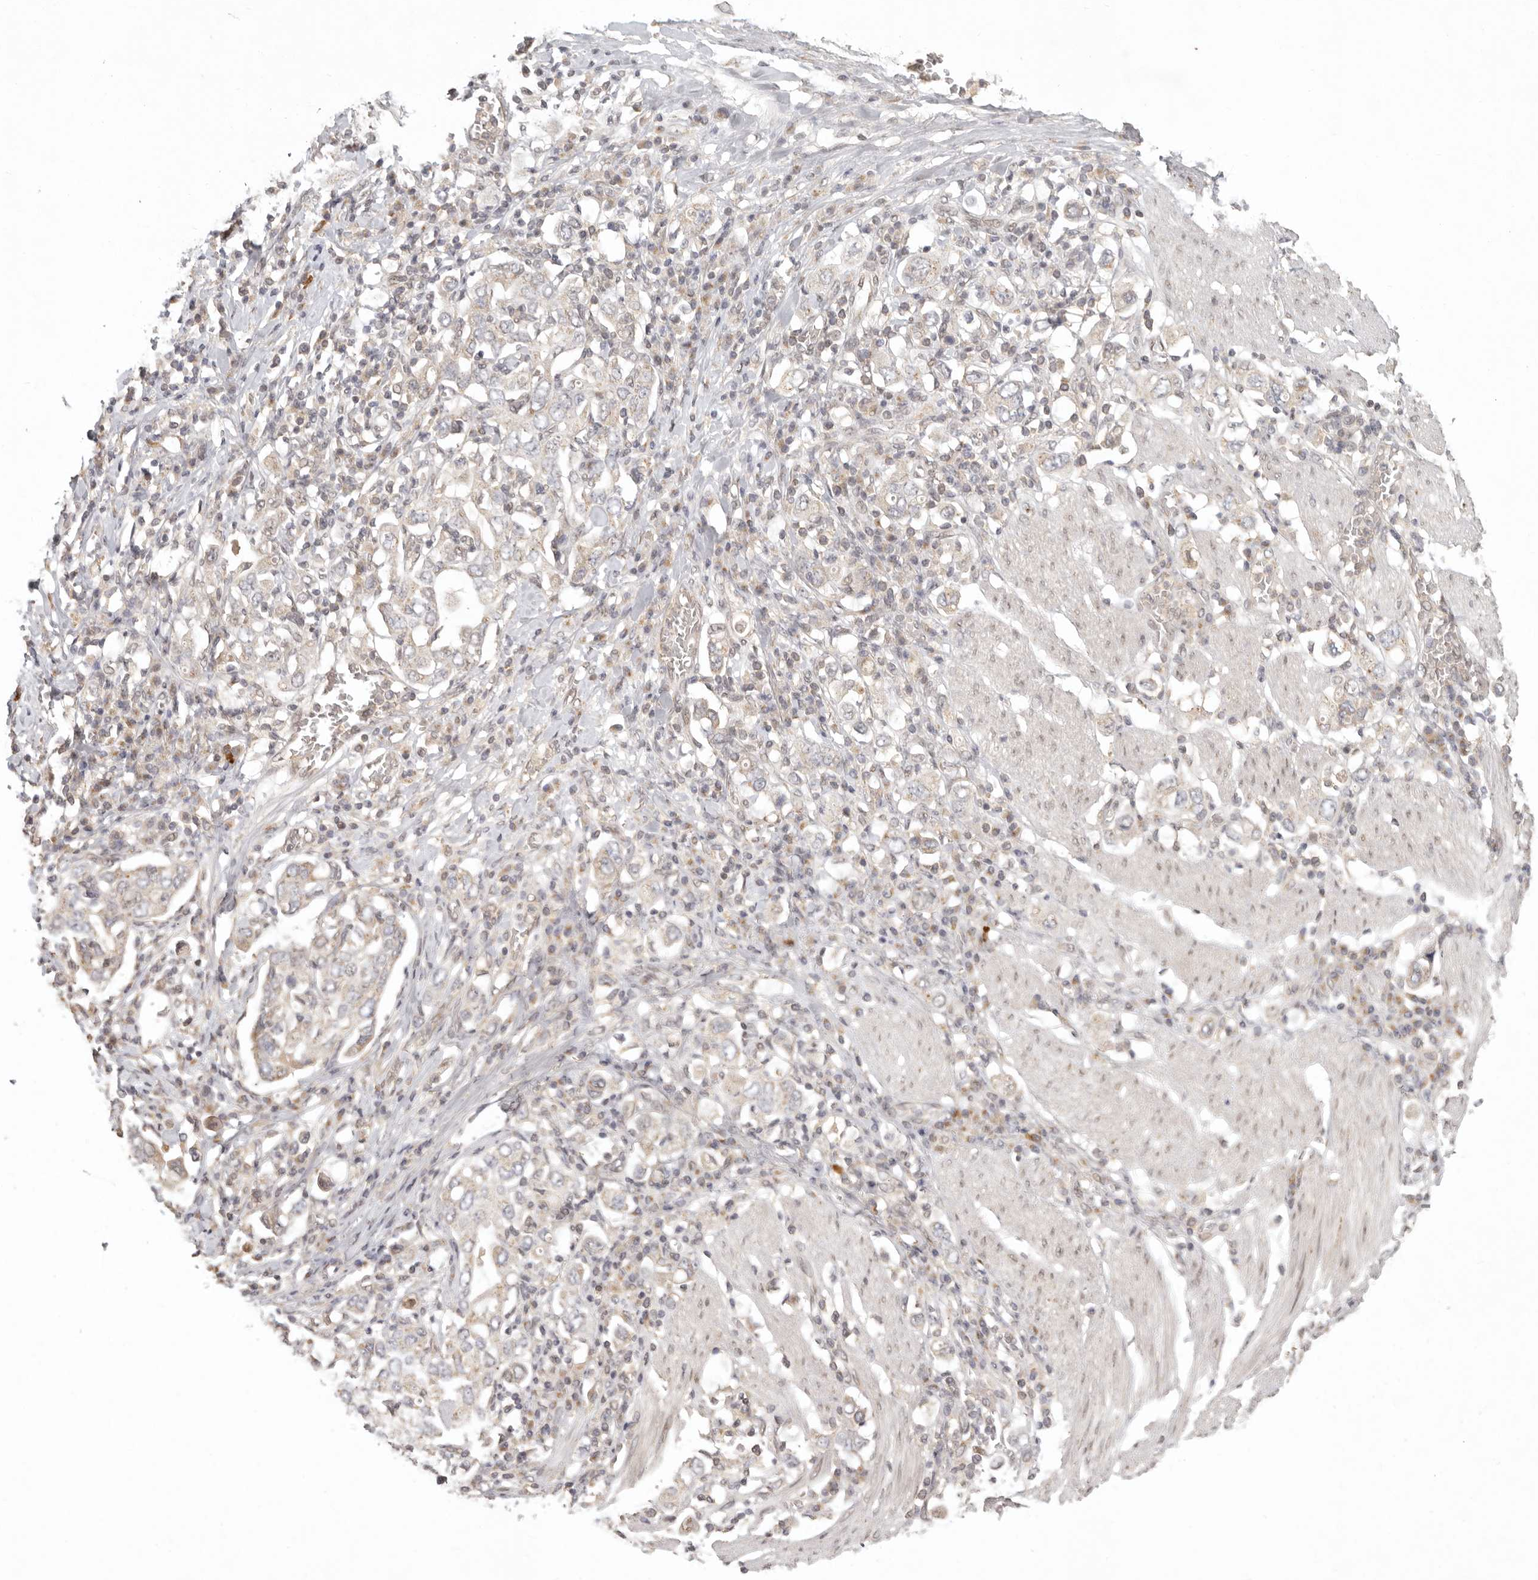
{"staining": {"intensity": "weak", "quantity": "25%-75%", "location": "cytoplasmic/membranous"}, "tissue": "stomach cancer", "cell_type": "Tumor cells", "image_type": "cancer", "snomed": [{"axis": "morphology", "description": "Adenocarcinoma, NOS"}, {"axis": "topography", "description": "Stomach, upper"}], "caption": "Stomach cancer (adenocarcinoma) tissue reveals weak cytoplasmic/membranous expression in approximately 25%-75% of tumor cells", "gene": "LRRC75A", "patient": {"sex": "male", "age": 62}}